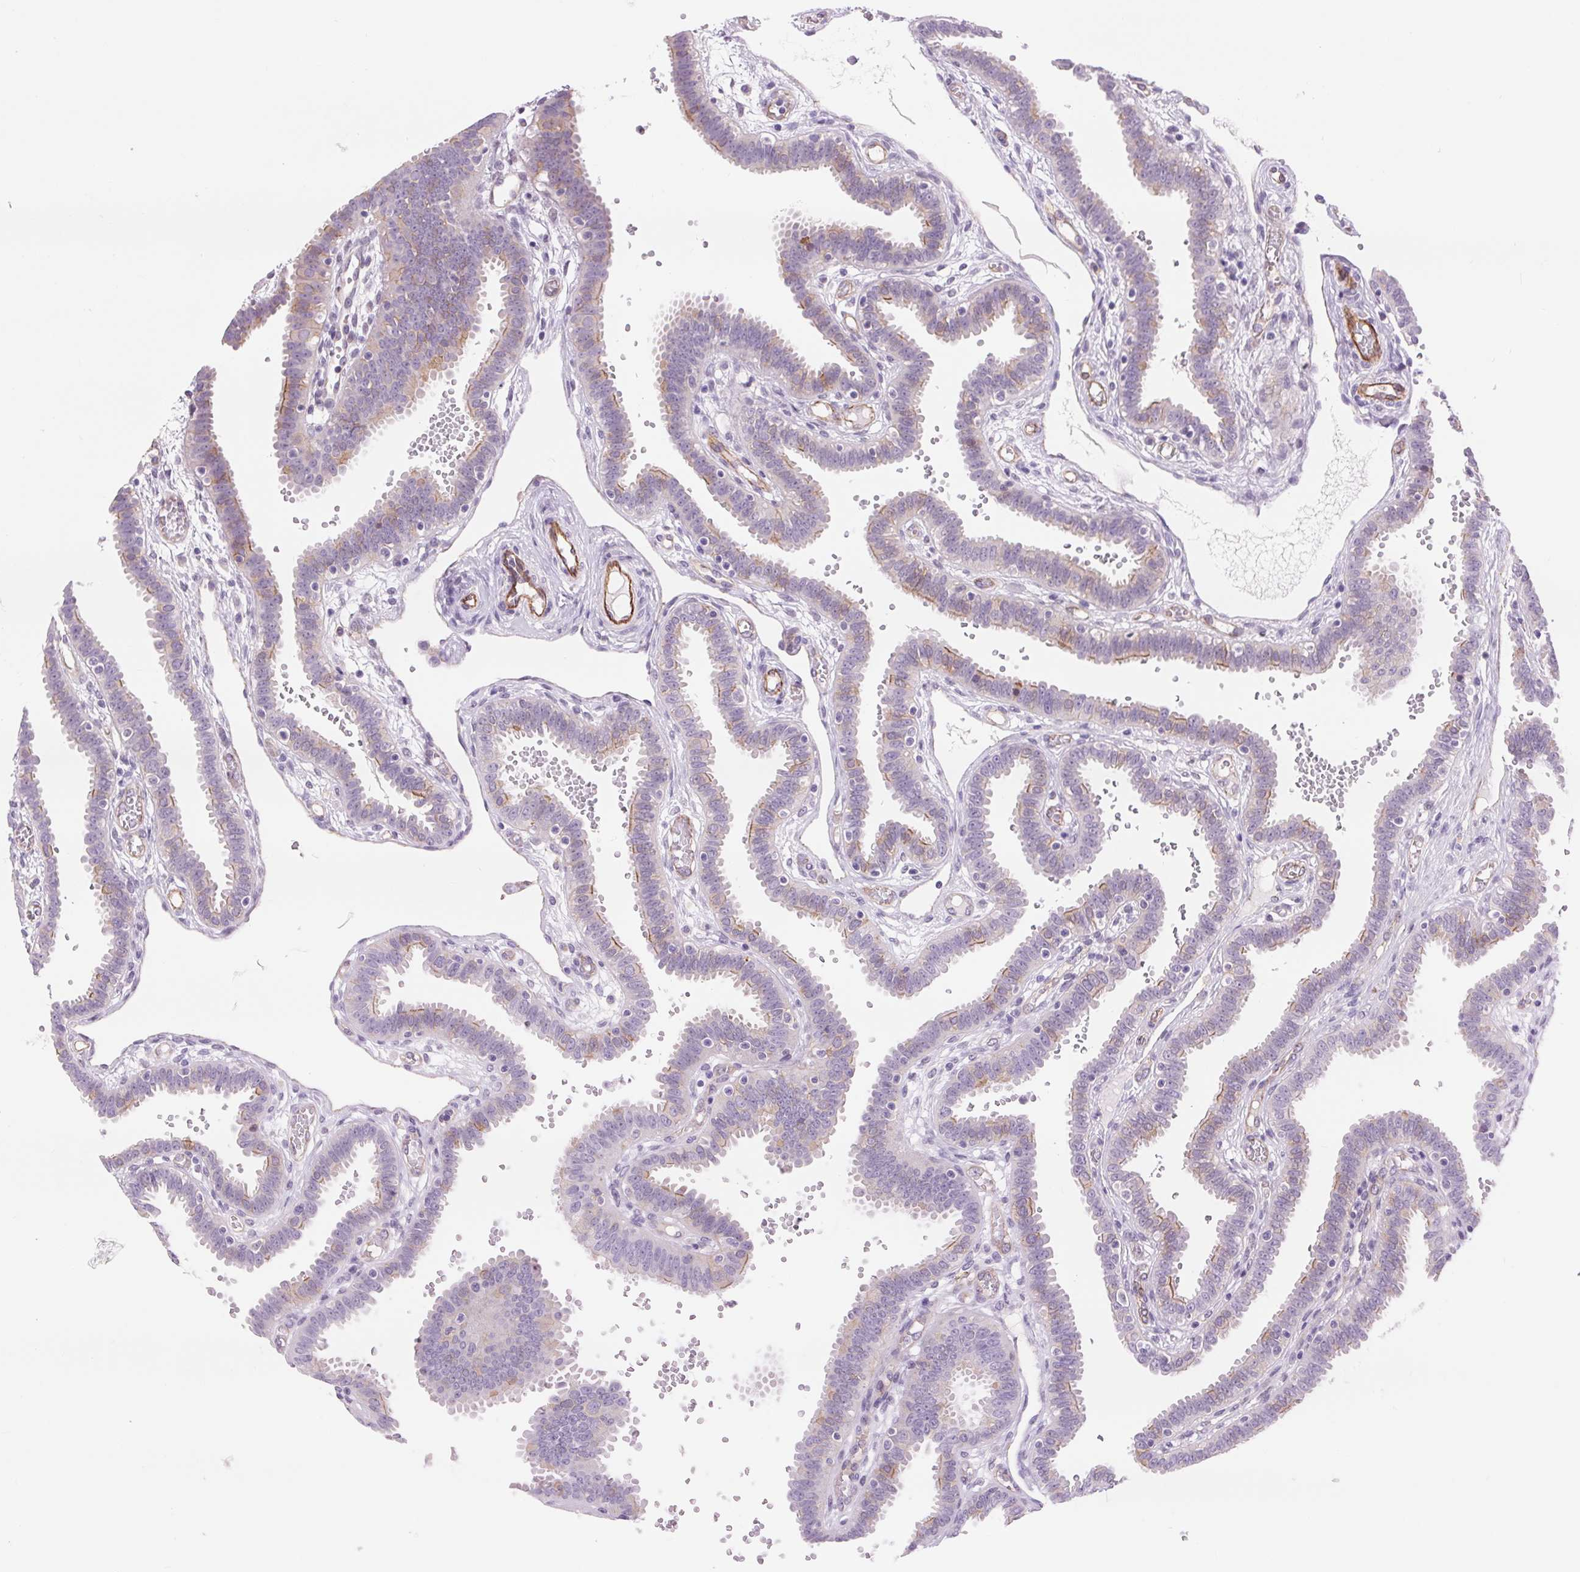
{"staining": {"intensity": "strong", "quantity": "<25%", "location": "cytoplasmic/membranous"}, "tissue": "fallopian tube", "cell_type": "Glandular cells", "image_type": "normal", "snomed": [{"axis": "morphology", "description": "Normal tissue, NOS"}, {"axis": "topography", "description": "Fallopian tube"}], "caption": "This is a photomicrograph of immunohistochemistry (IHC) staining of benign fallopian tube, which shows strong staining in the cytoplasmic/membranous of glandular cells.", "gene": "DIXDC1", "patient": {"sex": "female", "age": 37}}